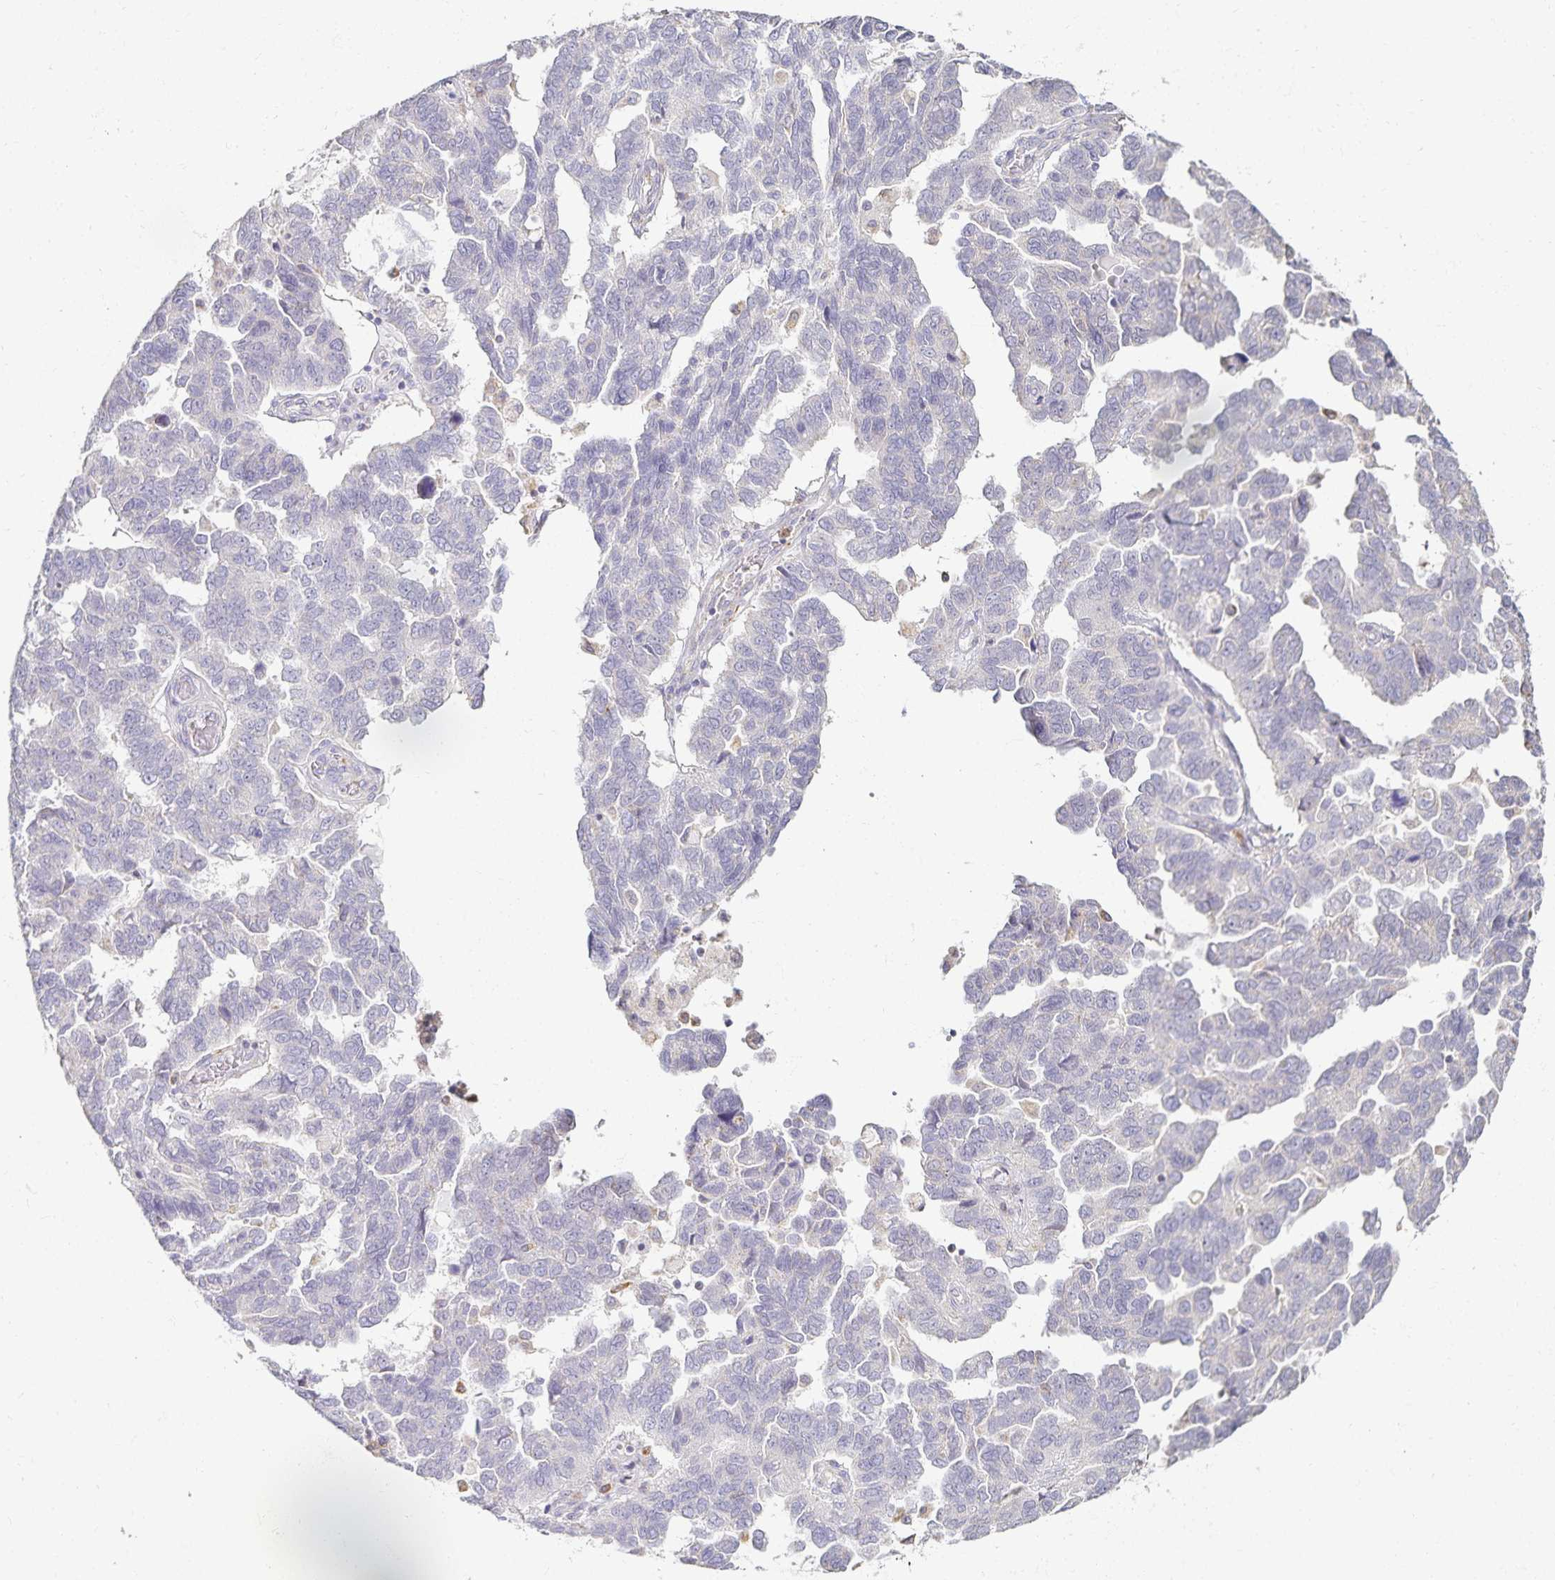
{"staining": {"intensity": "negative", "quantity": "none", "location": "none"}, "tissue": "ovarian cancer", "cell_type": "Tumor cells", "image_type": "cancer", "snomed": [{"axis": "morphology", "description": "Cystadenocarcinoma, serous, NOS"}, {"axis": "topography", "description": "Ovary"}], "caption": "Protein analysis of ovarian cancer (serous cystadenocarcinoma) reveals no significant expression in tumor cells.", "gene": "GP2", "patient": {"sex": "female", "age": 64}}